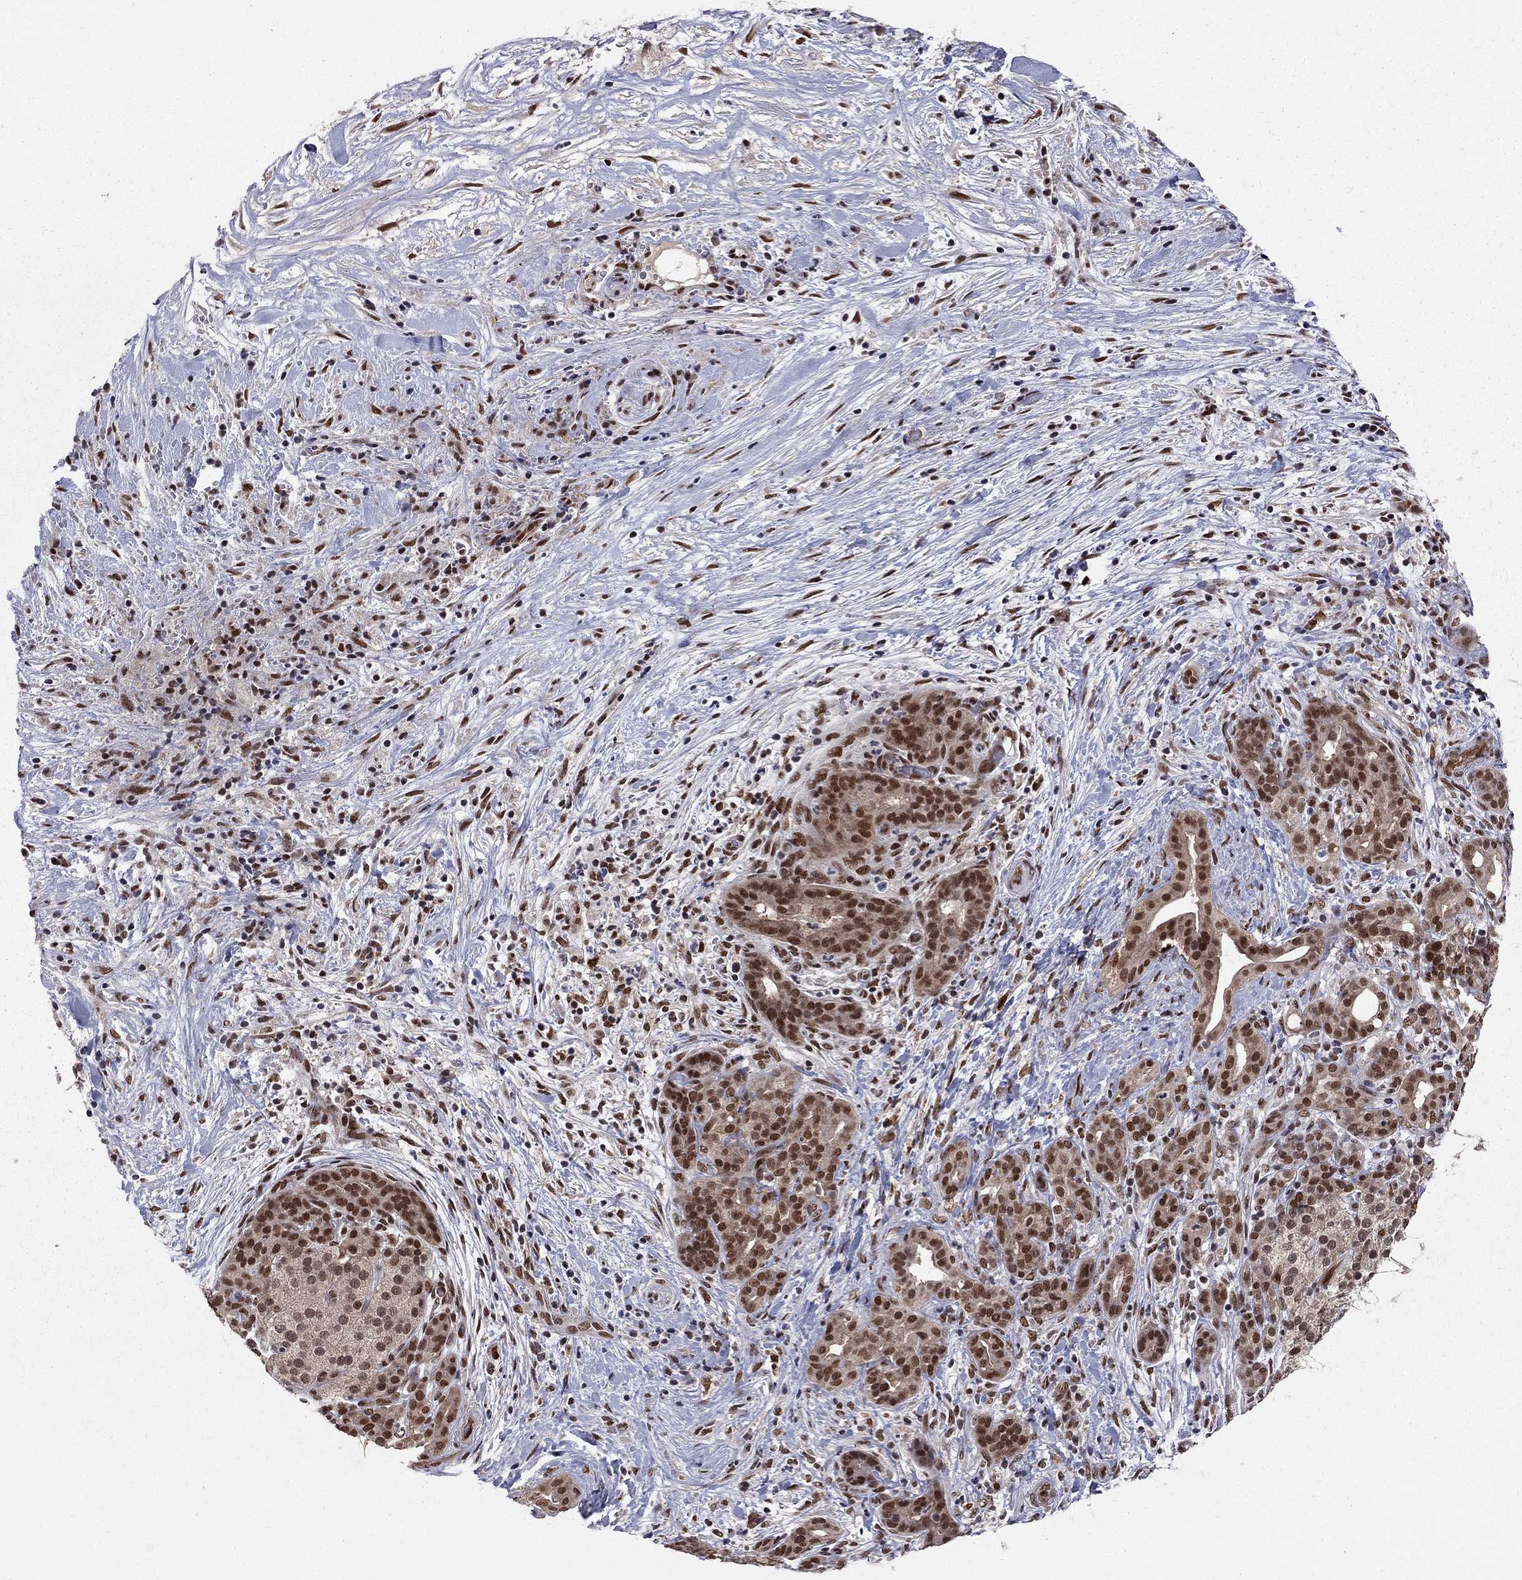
{"staining": {"intensity": "strong", "quantity": "25%-75%", "location": "nuclear"}, "tissue": "pancreatic cancer", "cell_type": "Tumor cells", "image_type": "cancer", "snomed": [{"axis": "morphology", "description": "Adenocarcinoma, NOS"}, {"axis": "topography", "description": "Pancreas"}], "caption": "A micrograph of human pancreatic adenocarcinoma stained for a protein displays strong nuclear brown staining in tumor cells.", "gene": "SAP30L", "patient": {"sex": "male", "age": 44}}